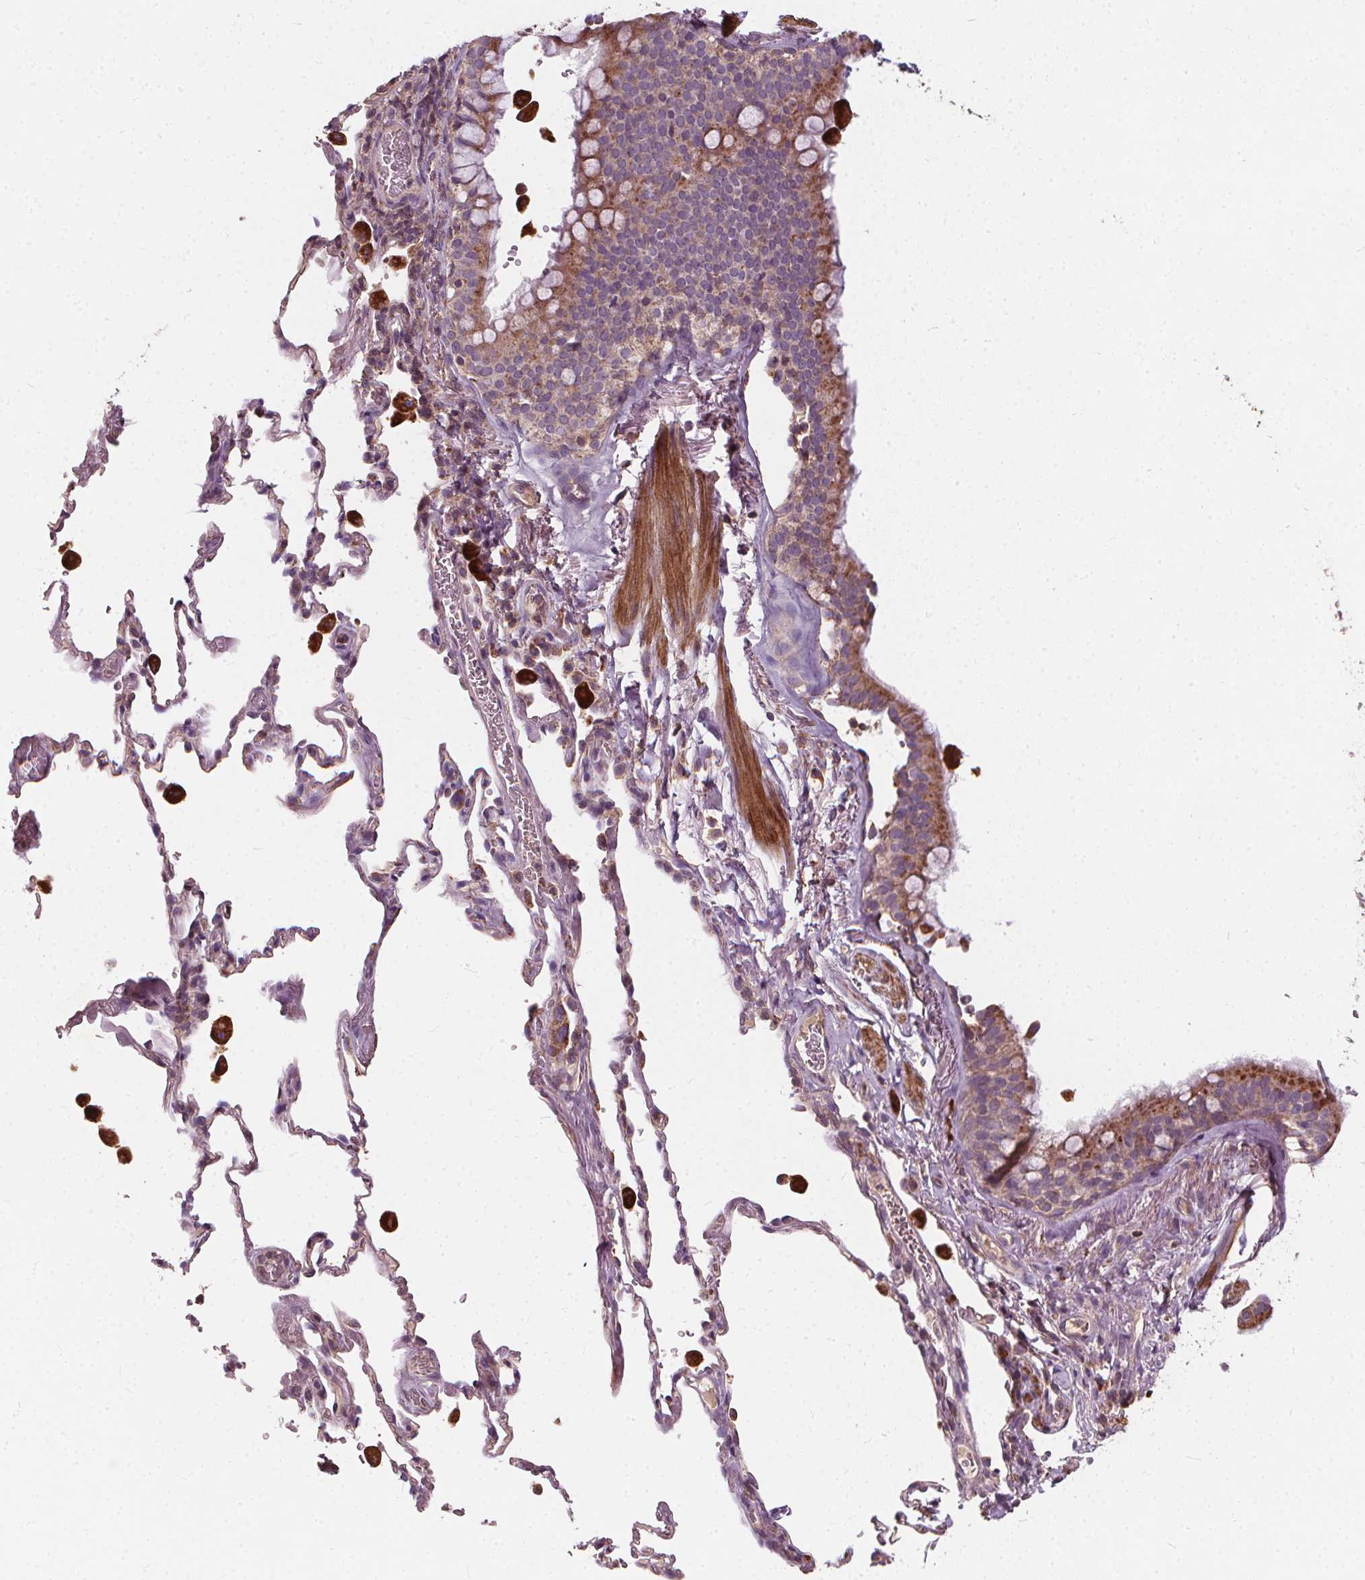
{"staining": {"intensity": "moderate", "quantity": "25%-75%", "location": "cytoplasmic/membranous"}, "tissue": "bronchus", "cell_type": "Respiratory epithelial cells", "image_type": "normal", "snomed": [{"axis": "morphology", "description": "Normal tissue, NOS"}, {"axis": "topography", "description": "Bronchus"}, {"axis": "topography", "description": "Lung"}], "caption": "Moderate cytoplasmic/membranous staining for a protein is seen in approximately 25%-75% of respiratory epithelial cells of normal bronchus using immunohistochemistry.", "gene": "ORAI2", "patient": {"sex": "male", "age": 54}}